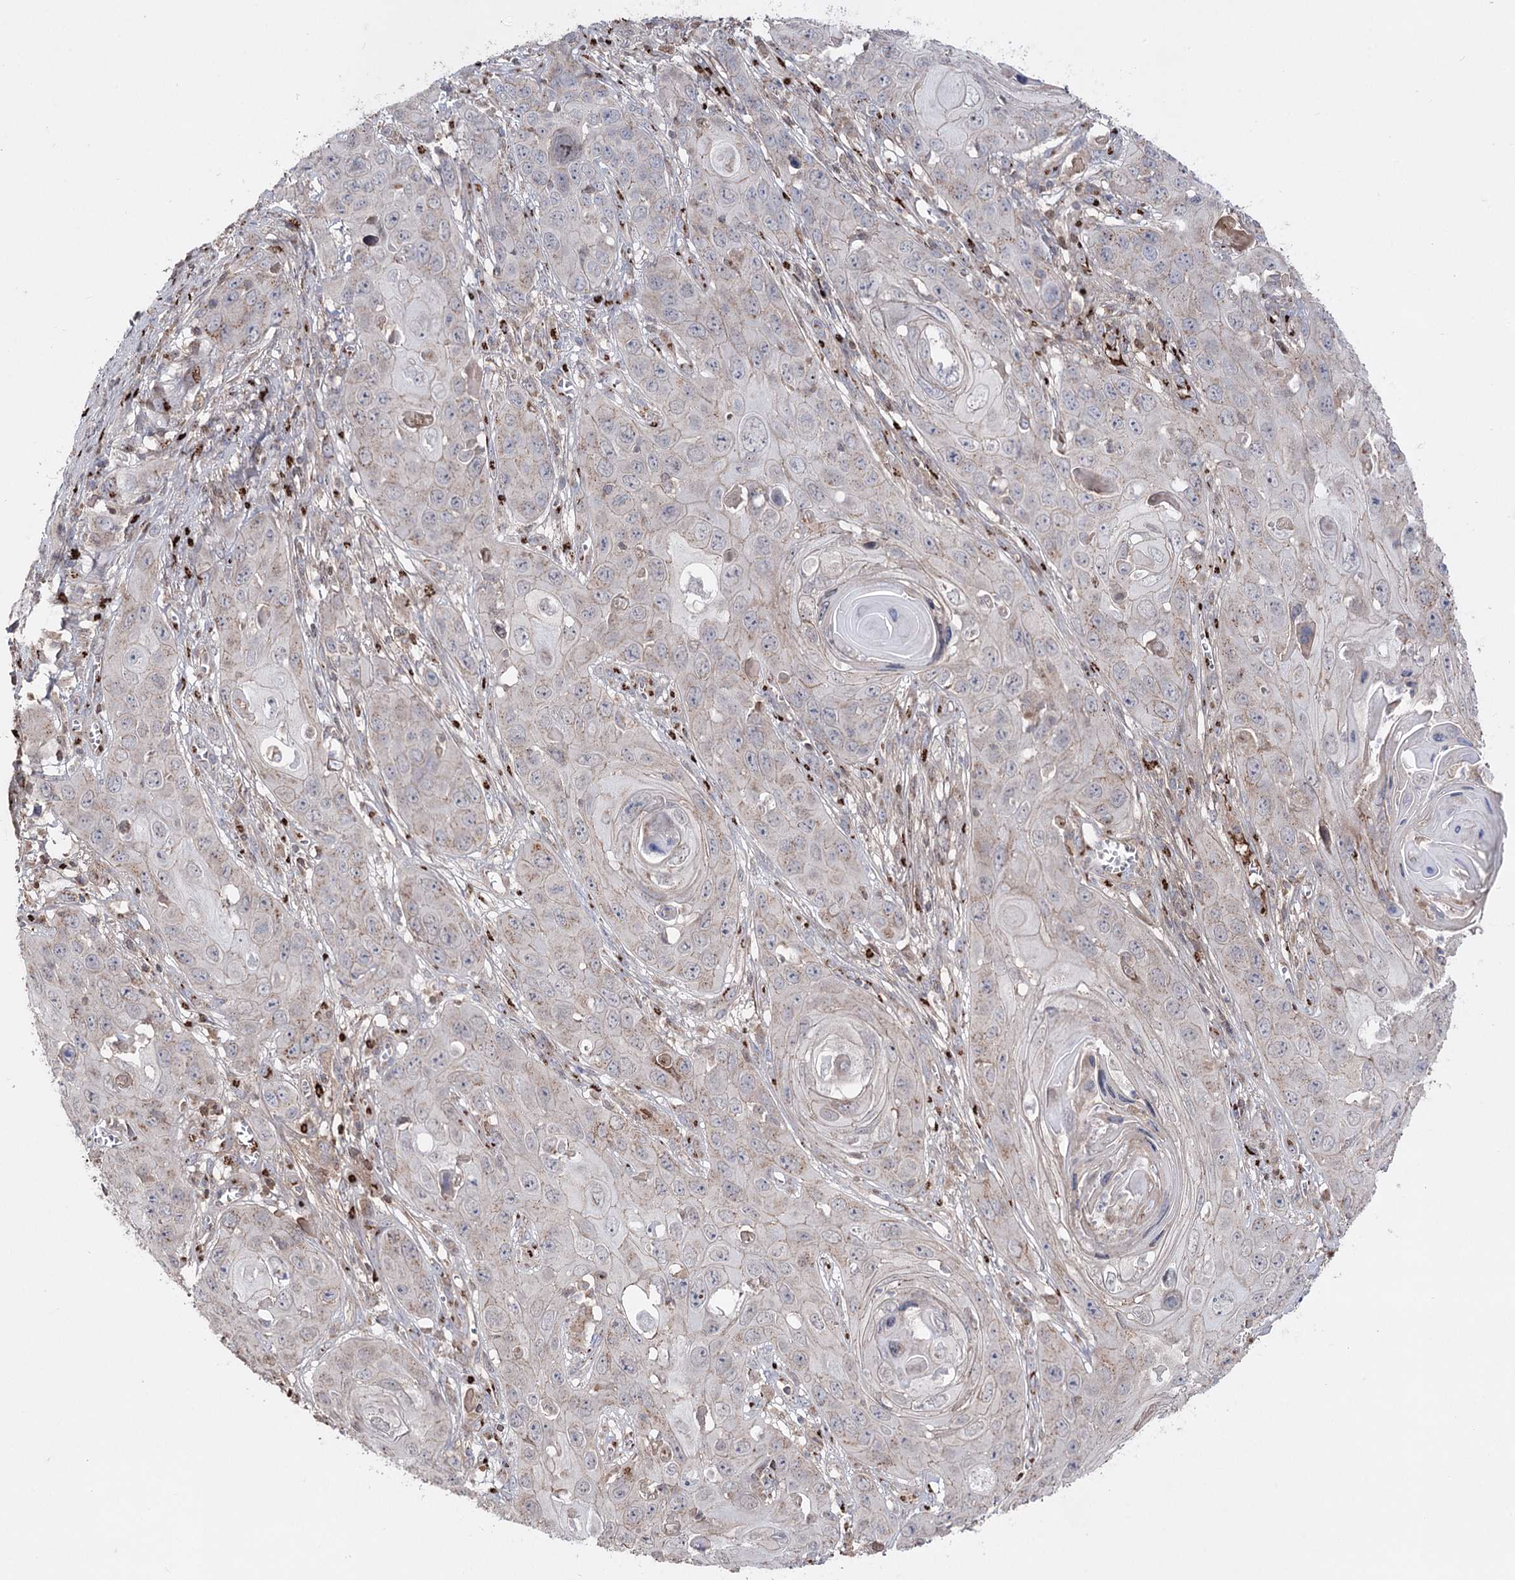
{"staining": {"intensity": "moderate", "quantity": "<25%", "location": "cytoplasmic/membranous"}, "tissue": "skin cancer", "cell_type": "Tumor cells", "image_type": "cancer", "snomed": [{"axis": "morphology", "description": "Squamous cell carcinoma, NOS"}, {"axis": "topography", "description": "Skin"}], "caption": "An immunohistochemistry (IHC) photomicrograph of neoplastic tissue is shown. Protein staining in brown labels moderate cytoplasmic/membranous positivity in skin cancer within tumor cells. (IHC, brightfield microscopy, high magnification).", "gene": "ARHGAP20", "patient": {"sex": "male", "age": 55}}